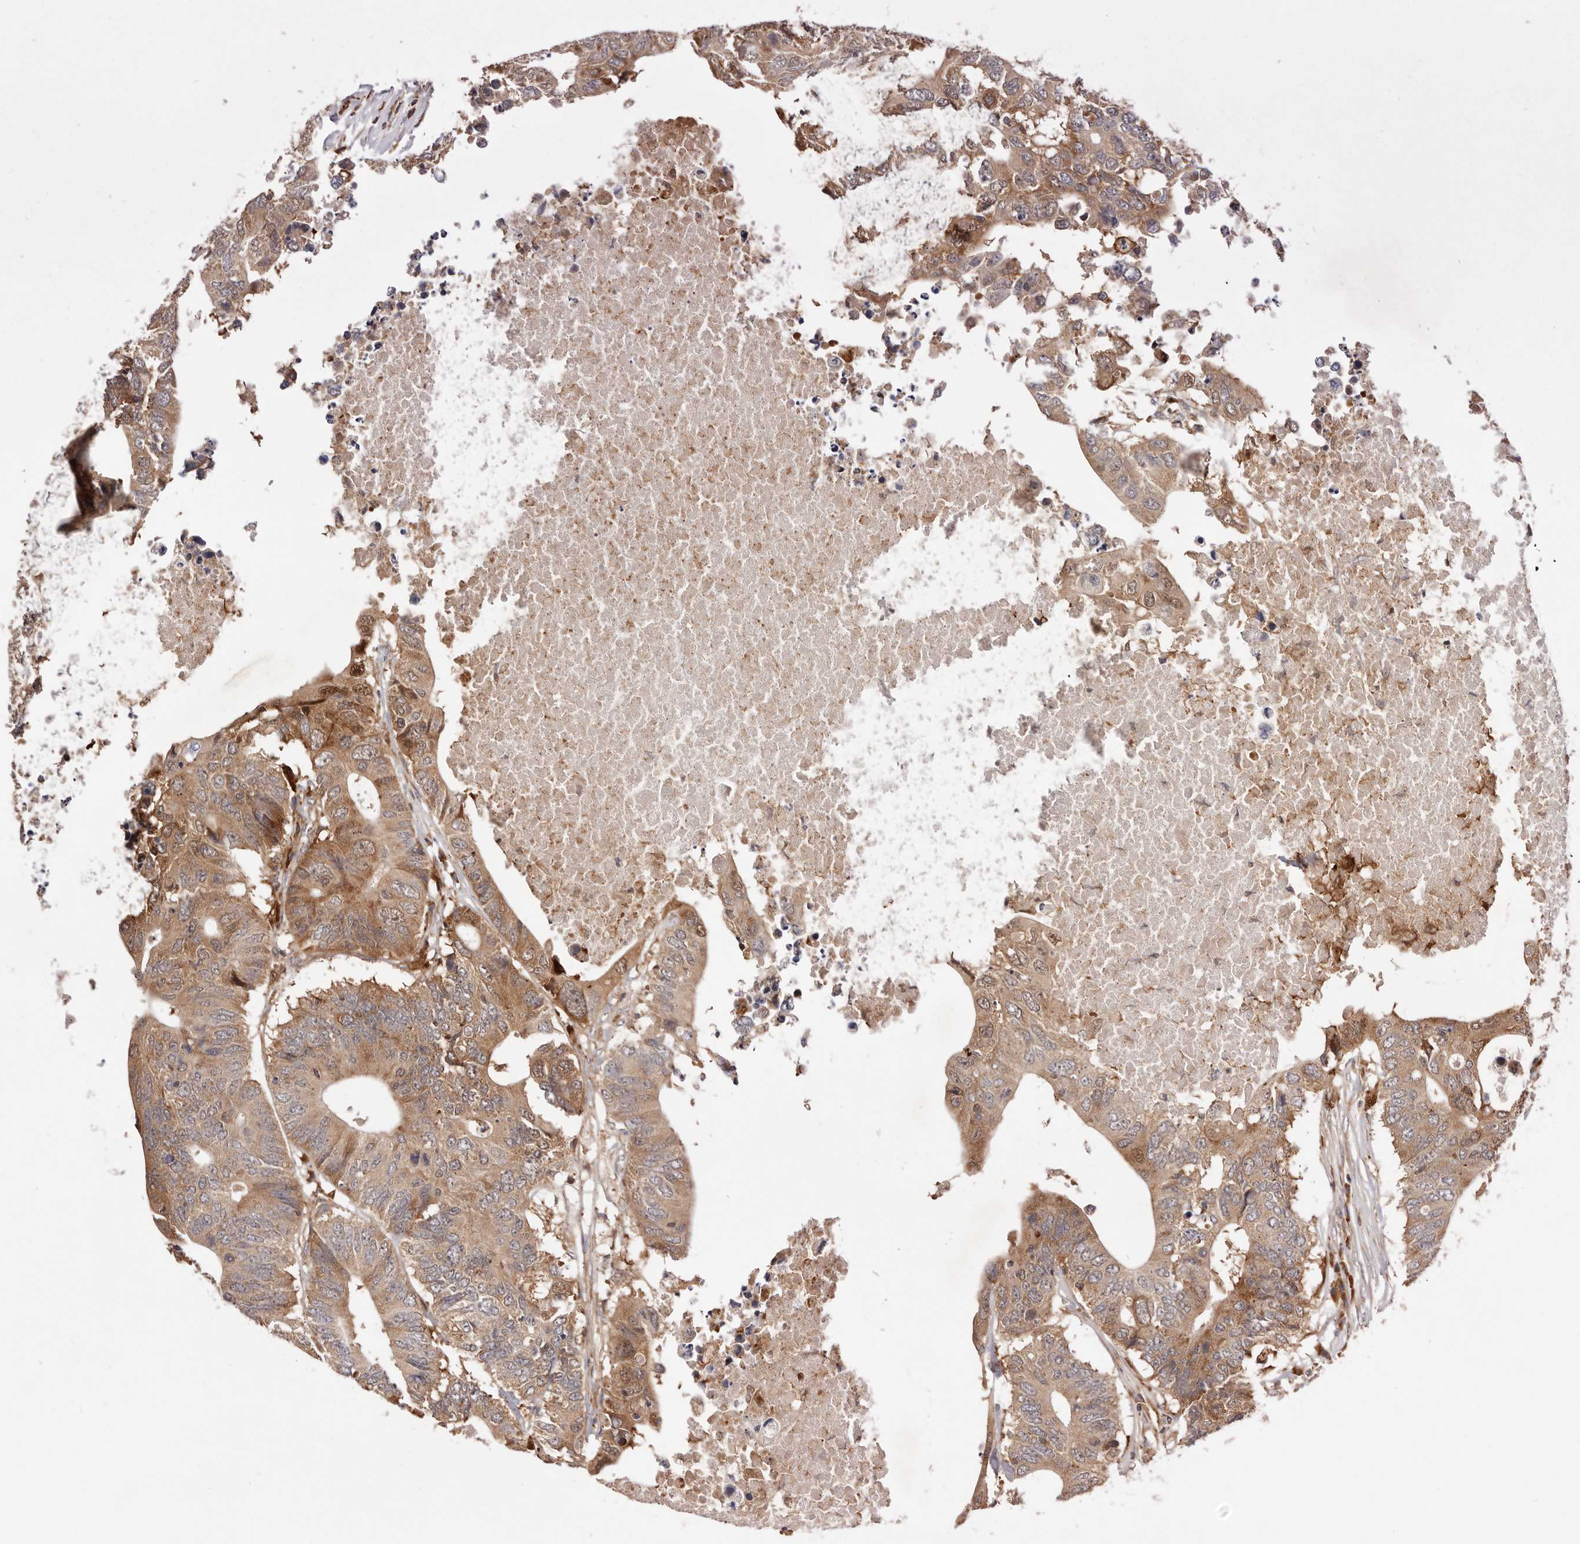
{"staining": {"intensity": "moderate", "quantity": ">75%", "location": "cytoplasmic/membranous"}, "tissue": "colorectal cancer", "cell_type": "Tumor cells", "image_type": "cancer", "snomed": [{"axis": "morphology", "description": "Adenocarcinoma, NOS"}, {"axis": "topography", "description": "Colon"}], "caption": "A micrograph of colorectal cancer (adenocarcinoma) stained for a protein reveals moderate cytoplasmic/membranous brown staining in tumor cells.", "gene": "RNF213", "patient": {"sex": "male", "age": 71}}